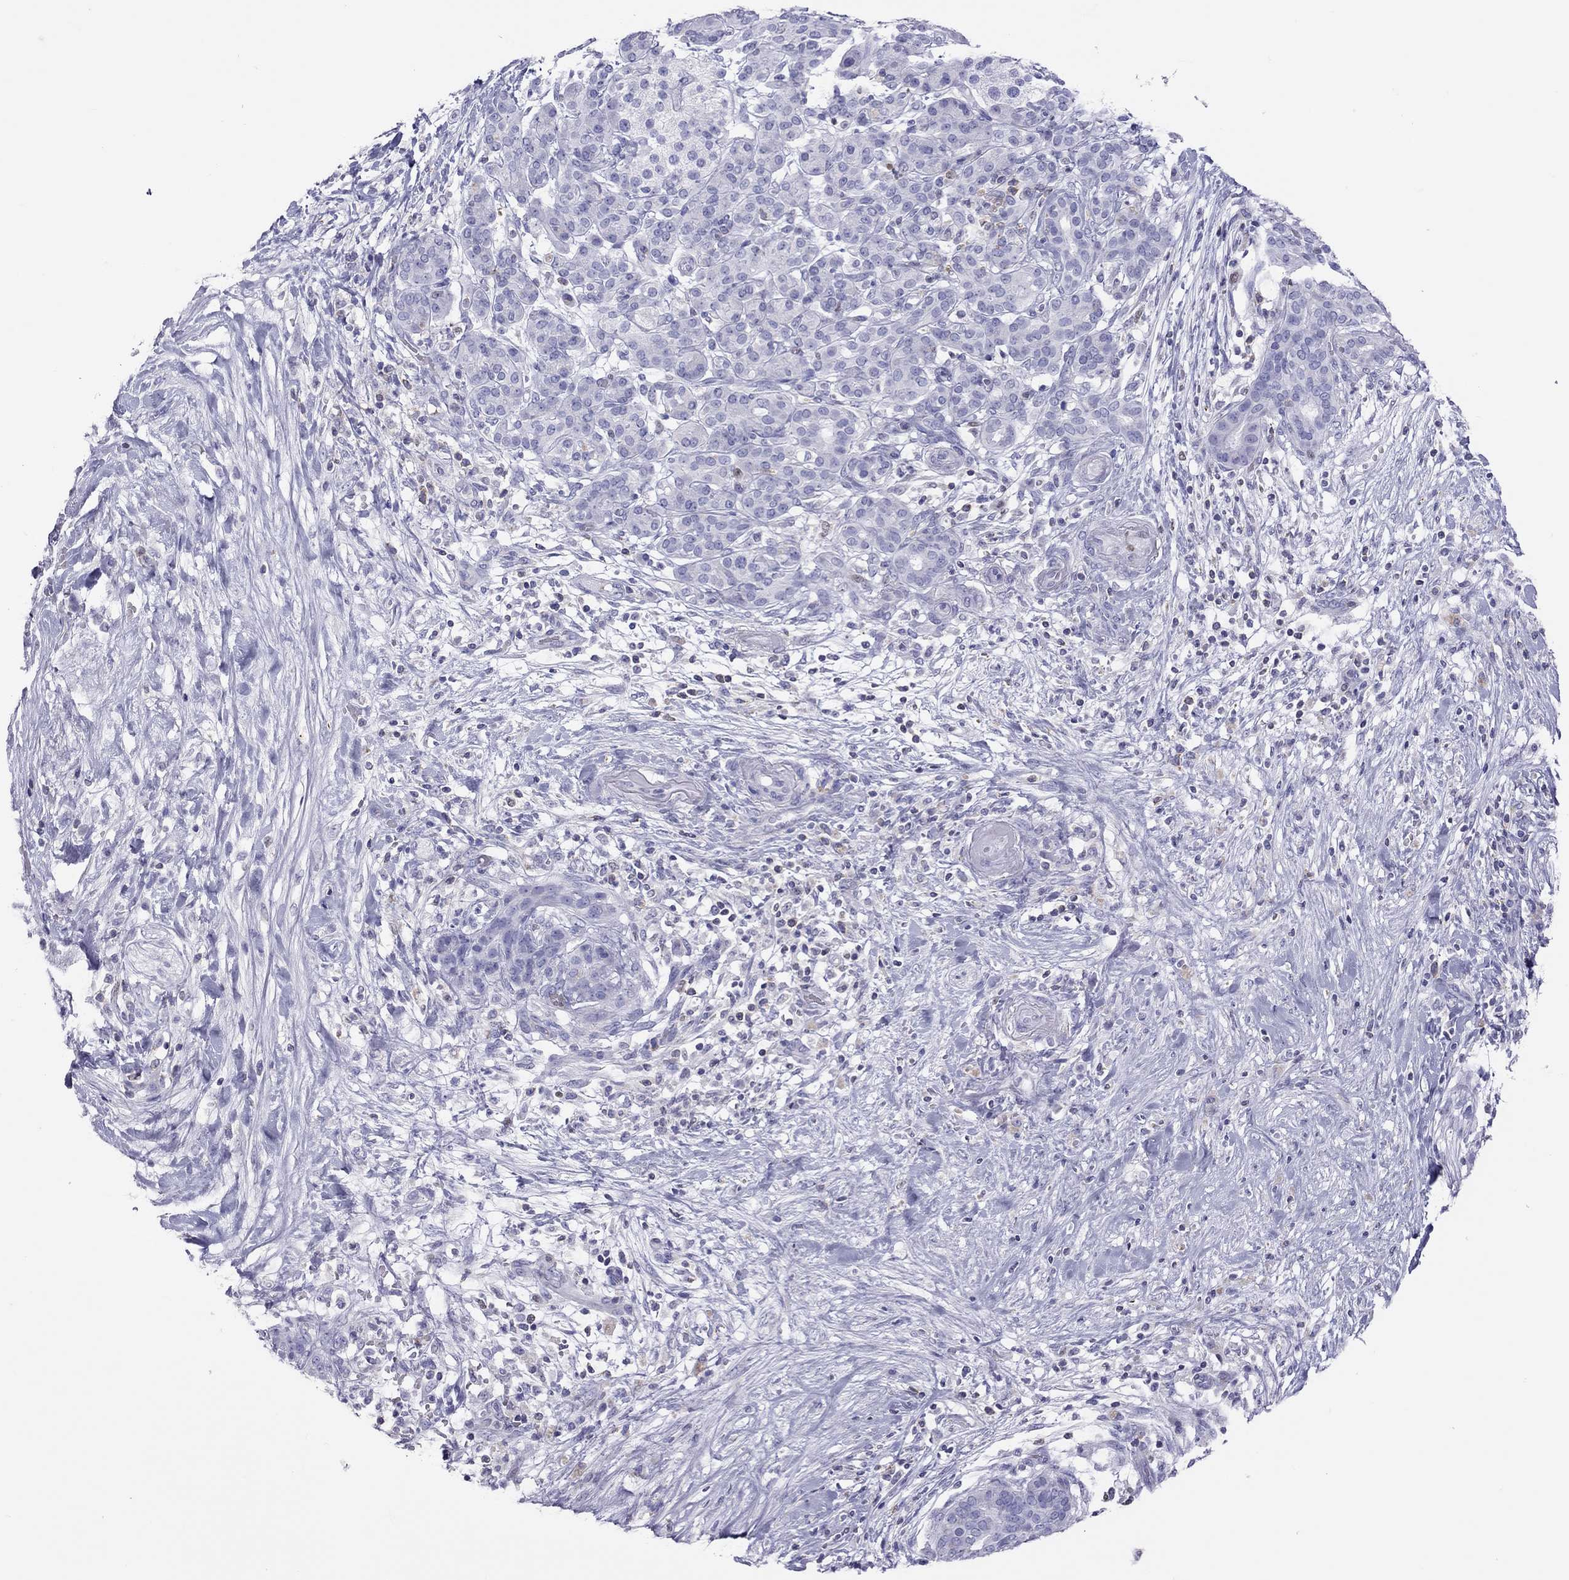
{"staining": {"intensity": "negative", "quantity": "none", "location": "none"}, "tissue": "pancreatic cancer", "cell_type": "Tumor cells", "image_type": "cancer", "snomed": [{"axis": "morphology", "description": "Adenocarcinoma, NOS"}, {"axis": "topography", "description": "Pancreas"}], "caption": "Immunohistochemical staining of pancreatic cancer shows no significant positivity in tumor cells.", "gene": "STAG3", "patient": {"sex": "male", "age": 44}}